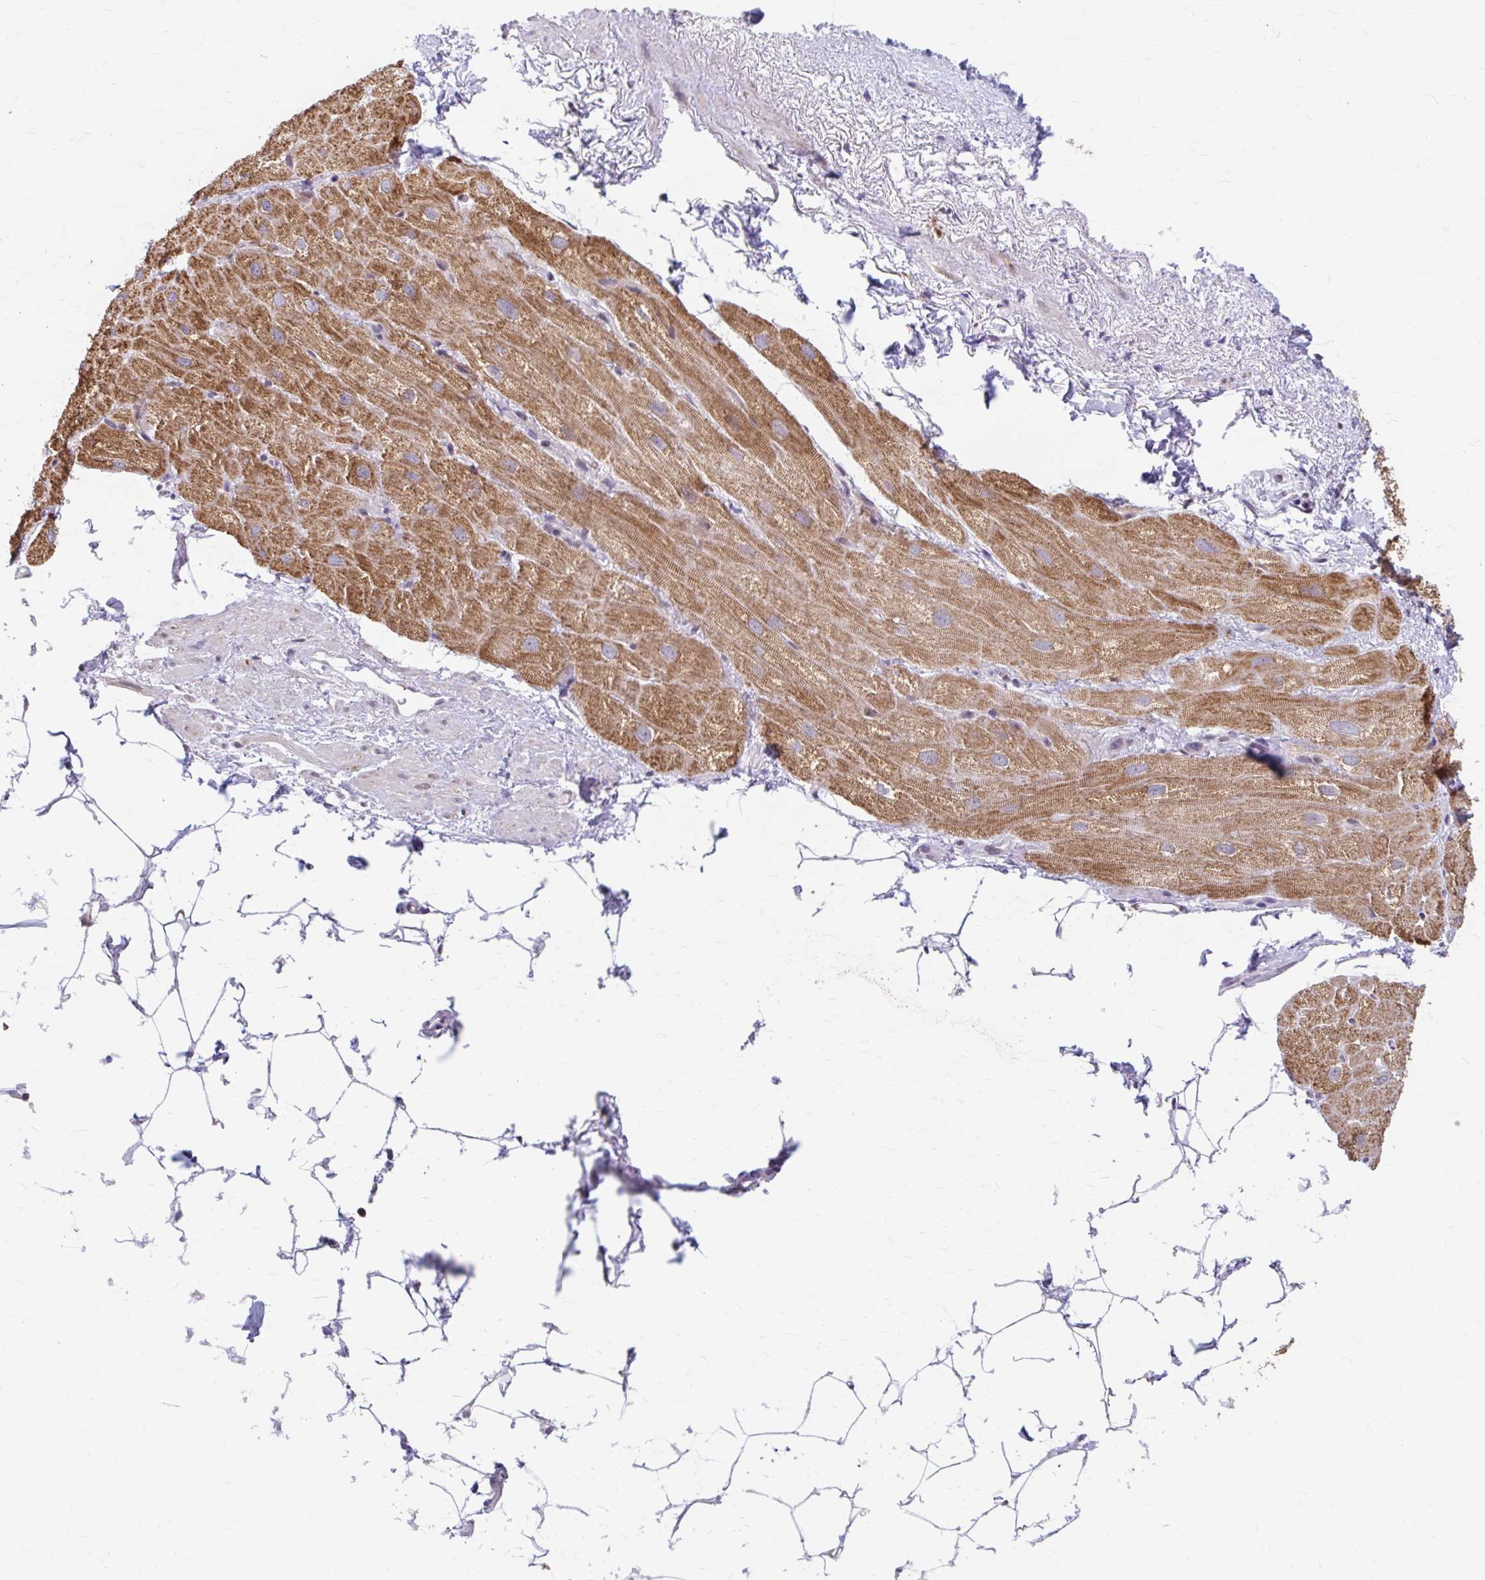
{"staining": {"intensity": "moderate", "quantity": ">75%", "location": "cytoplasmic/membranous"}, "tissue": "heart muscle", "cell_type": "Cardiomyocytes", "image_type": "normal", "snomed": [{"axis": "morphology", "description": "Normal tissue, NOS"}, {"axis": "topography", "description": "Heart"}], "caption": "IHC micrograph of benign human heart muscle stained for a protein (brown), which demonstrates medium levels of moderate cytoplasmic/membranous expression in about >75% of cardiomyocytes.", "gene": "BEAN1", "patient": {"sex": "male", "age": 62}}